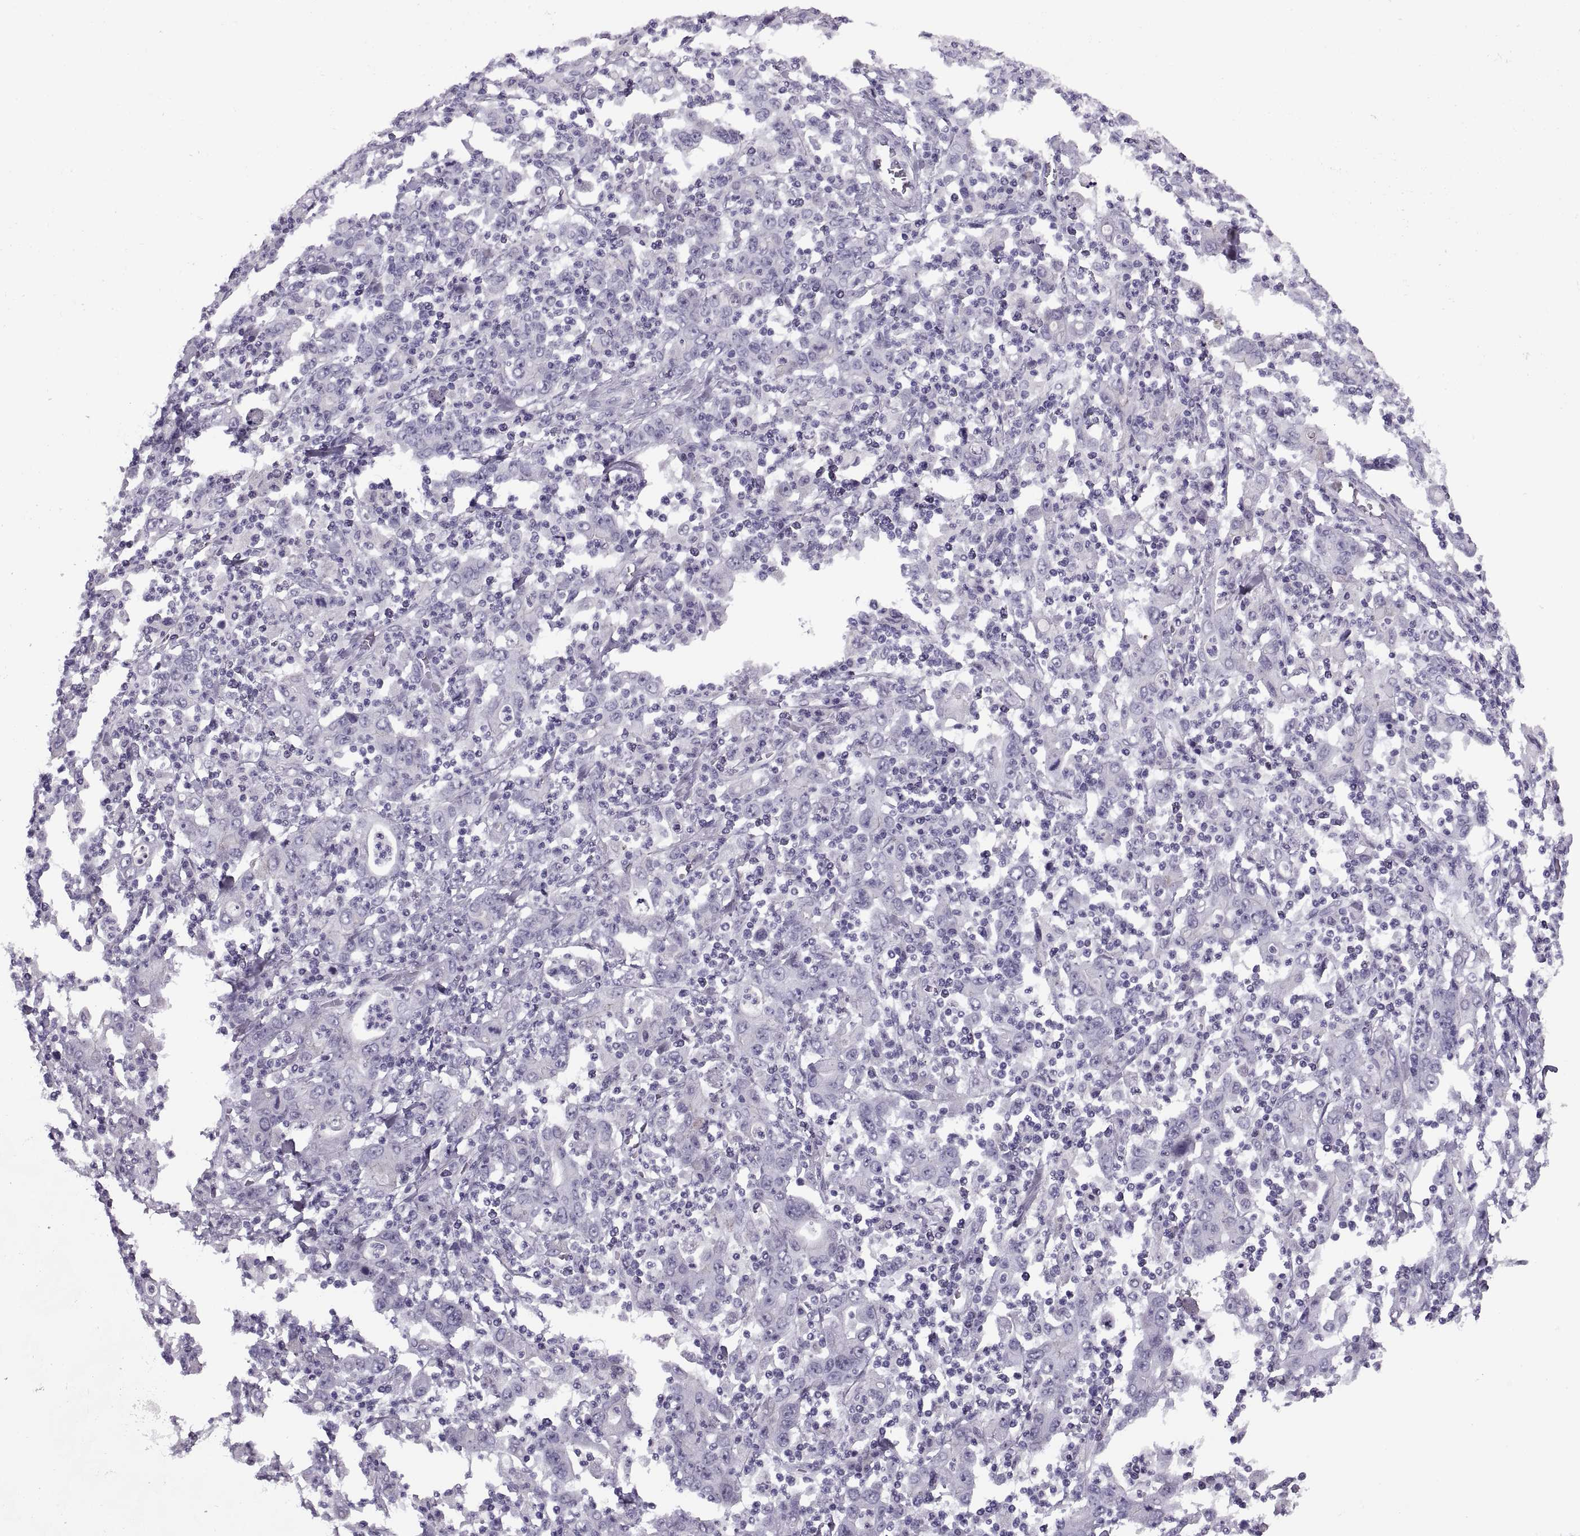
{"staining": {"intensity": "negative", "quantity": "none", "location": "none"}, "tissue": "stomach cancer", "cell_type": "Tumor cells", "image_type": "cancer", "snomed": [{"axis": "morphology", "description": "Adenocarcinoma, NOS"}, {"axis": "topography", "description": "Stomach, upper"}], "caption": "An image of human adenocarcinoma (stomach) is negative for staining in tumor cells.", "gene": "SYNGR4", "patient": {"sex": "male", "age": 69}}